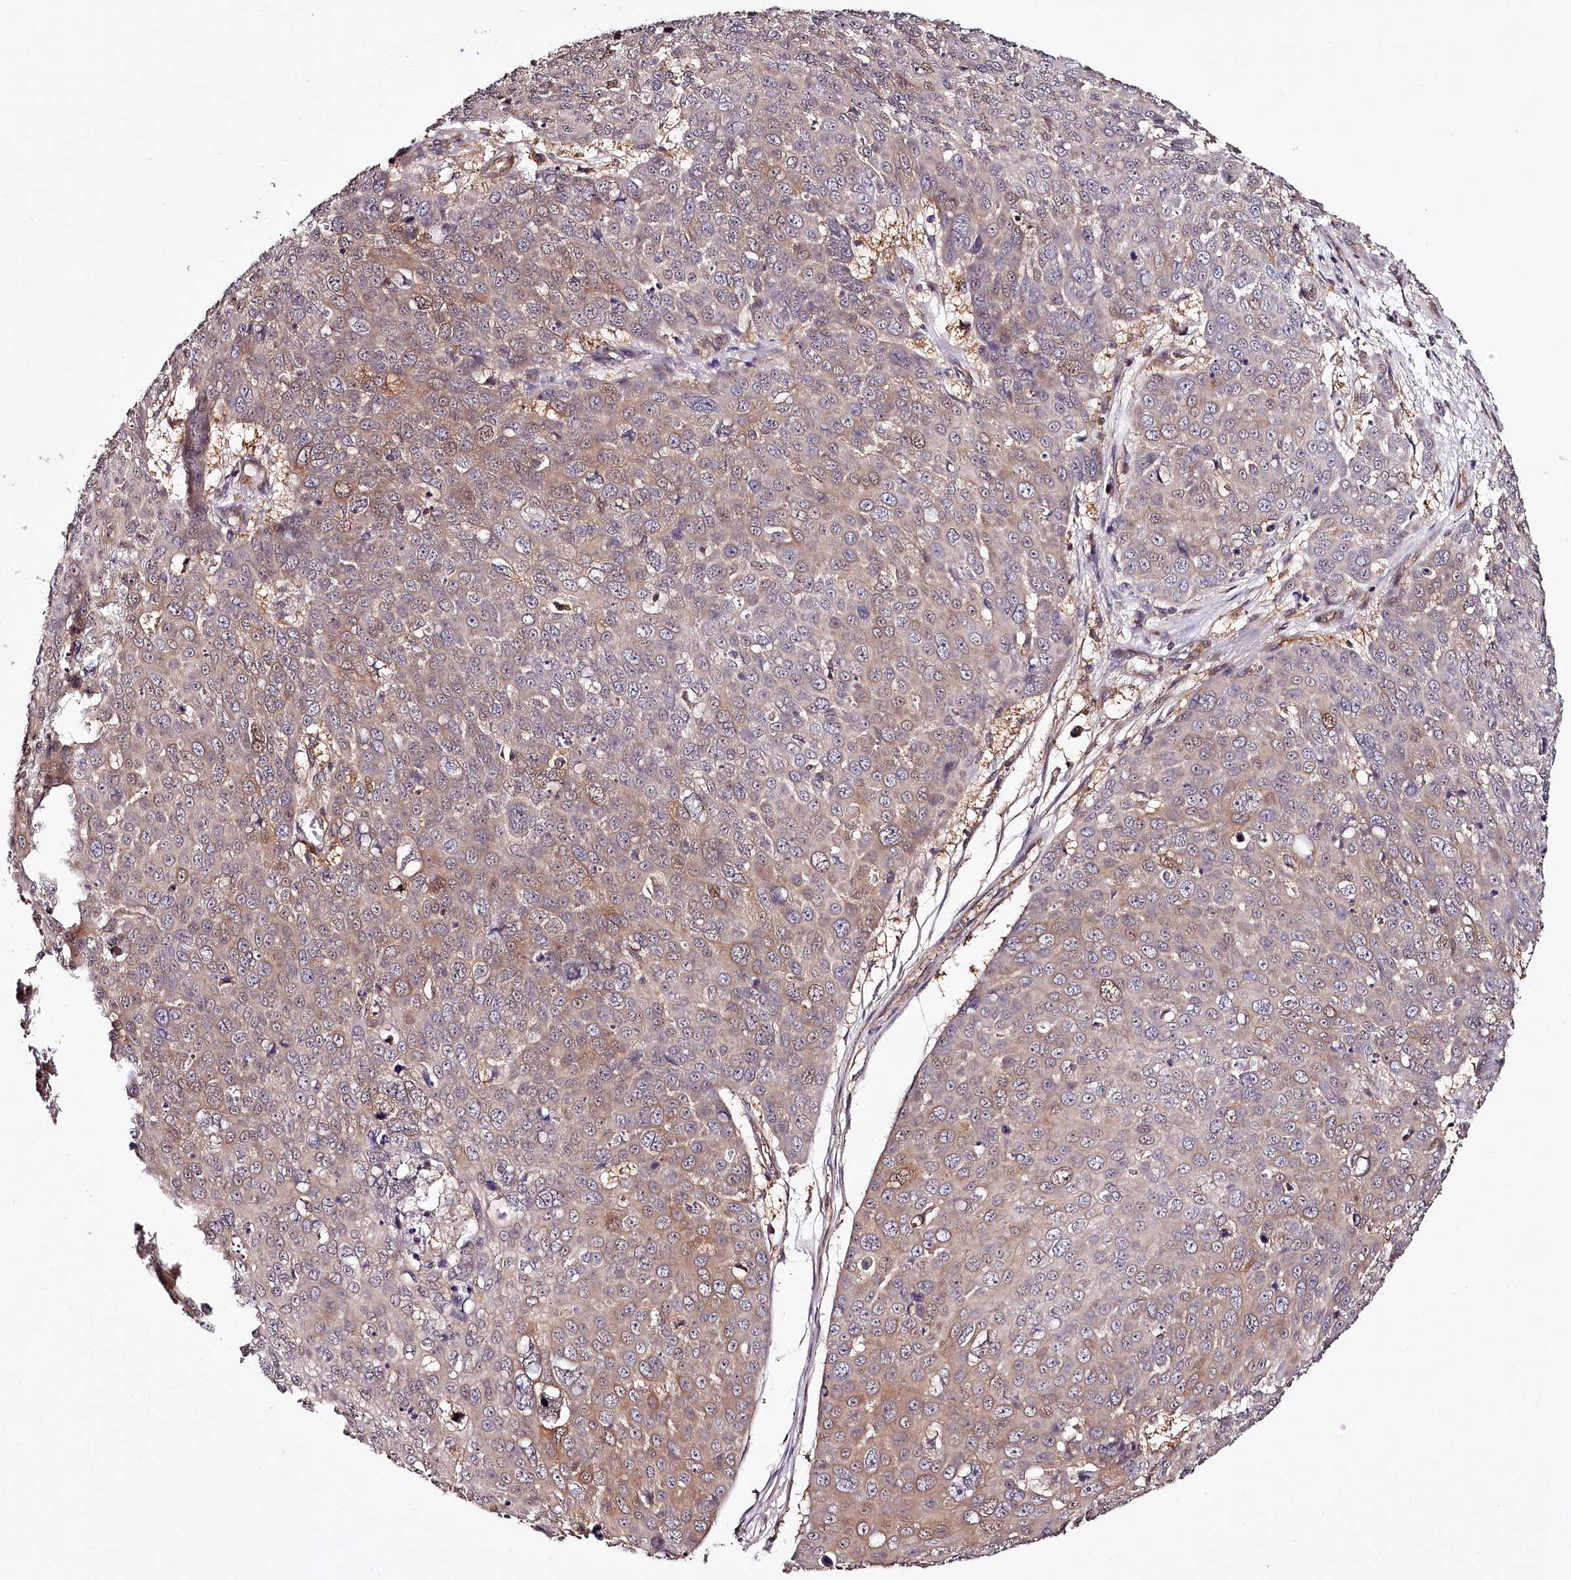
{"staining": {"intensity": "weak", "quantity": "25%-75%", "location": "cytoplasmic/membranous"}, "tissue": "skin cancer", "cell_type": "Tumor cells", "image_type": "cancer", "snomed": [{"axis": "morphology", "description": "Squamous cell carcinoma, NOS"}, {"axis": "topography", "description": "Skin"}], "caption": "Skin squamous cell carcinoma stained with DAB (3,3'-diaminobenzidine) IHC demonstrates low levels of weak cytoplasmic/membranous staining in about 25%-75% of tumor cells. The staining was performed using DAB (3,3'-diaminobenzidine) to visualize the protein expression in brown, while the nuclei were stained in blue with hematoxylin (Magnification: 20x).", "gene": "TARS1", "patient": {"sex": "male", "age": 71}}